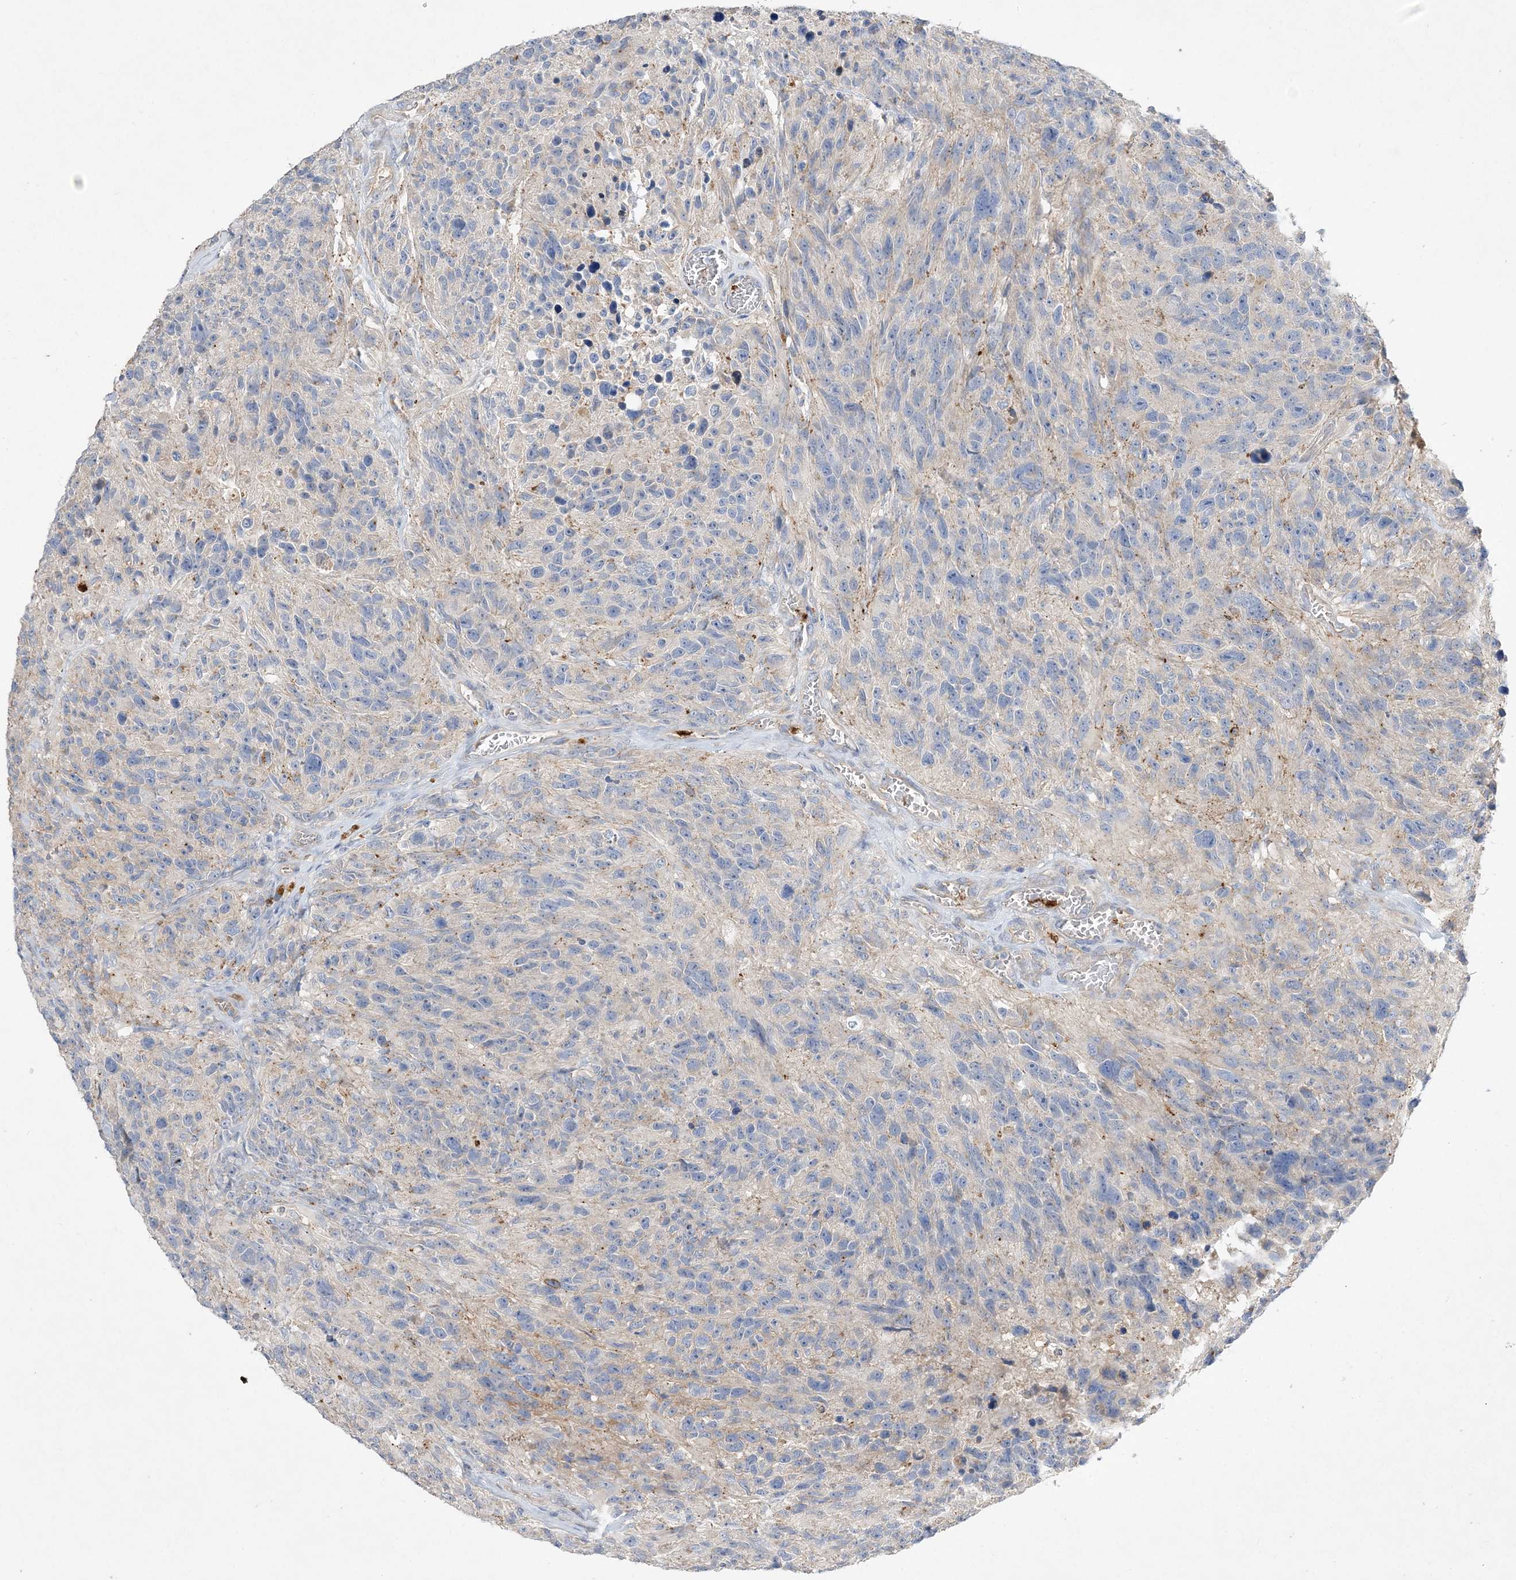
{"staining": {"intensity": "negative", "quantity": "none", "location": "none"}, "tissue": "glioma", "cell_type": "Tumor cells", "image_type": "cancer", "snomed": [{"axis": "morphology", "description": "Glioma, malignant, High grade"}, {"axis": "topography", "description": "Brain"}], "caption": "Immunohistochemistry of malignant glioma (high-grade) exhibits no expression in tumor cells.", "gene": "ADCK2", "patient": {"sex": "male", "age": 69}}